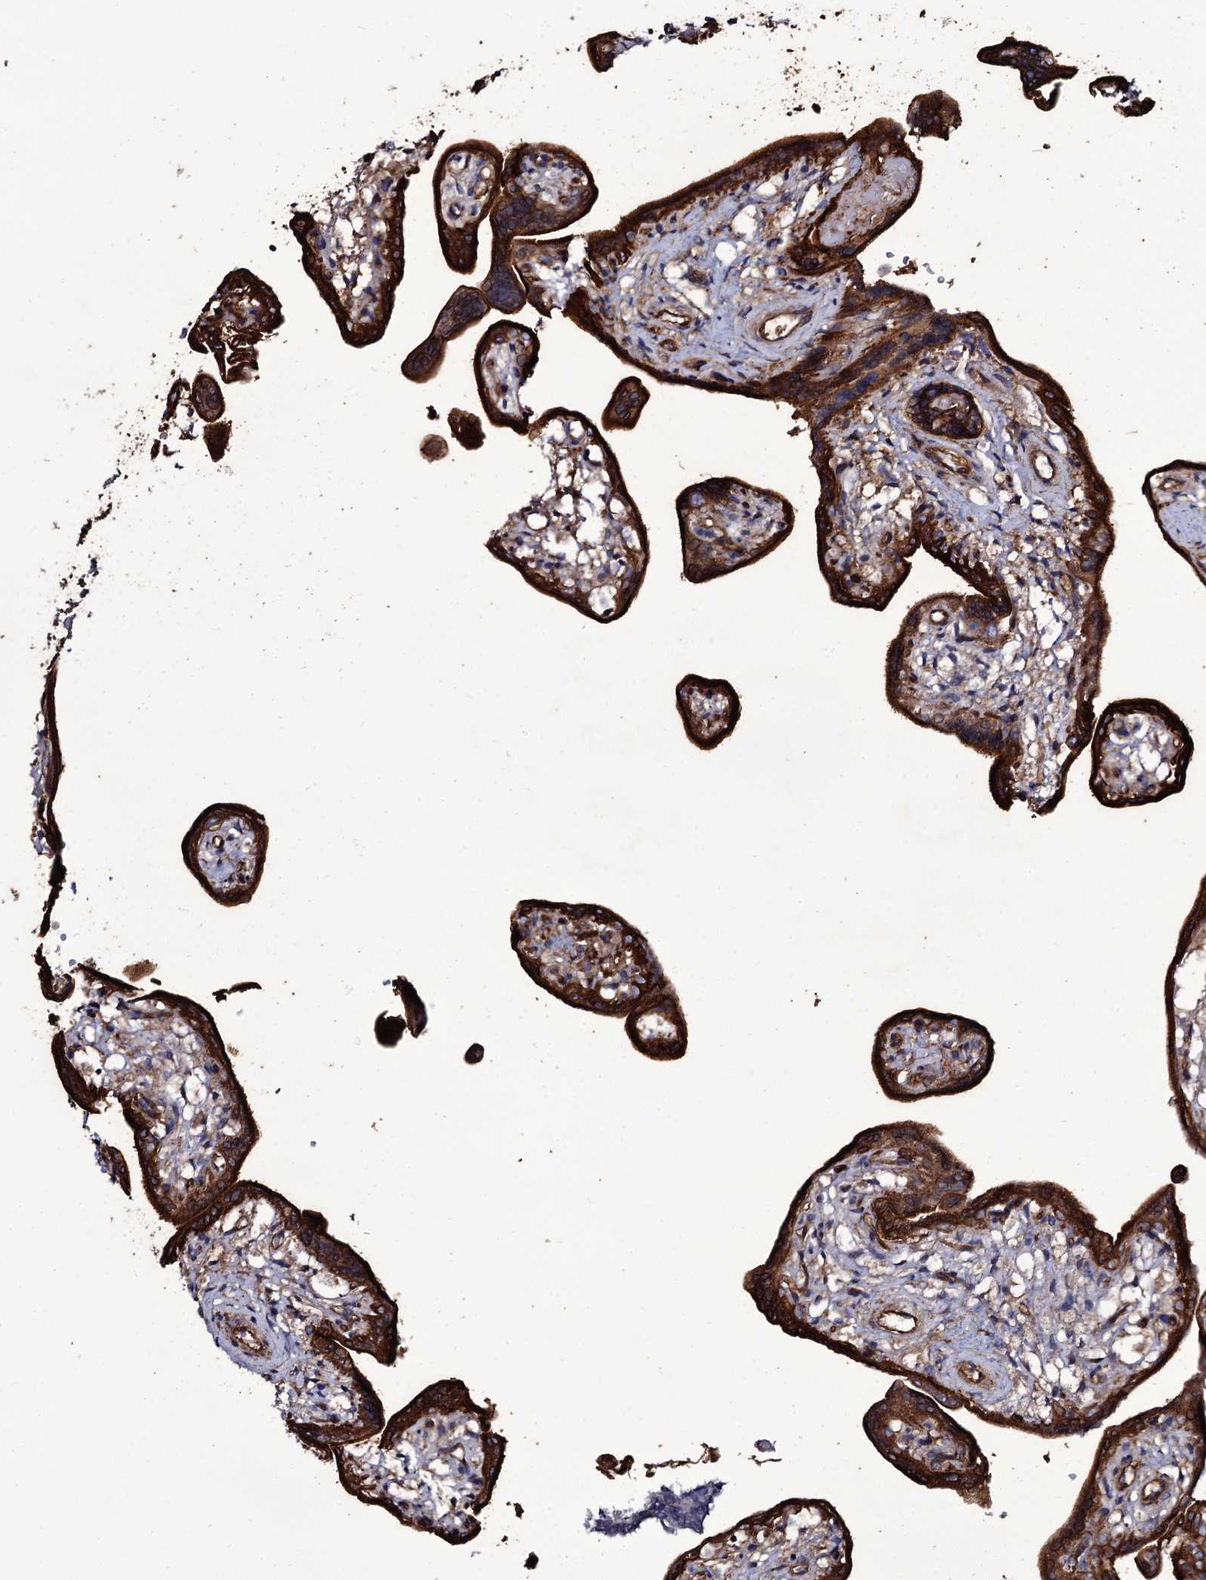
{"staining": {"intensity": "strong", "quantity": ">75%", "location": "cytoplasmic/membranous"}, "tissue": "placenta", "cell_type": "Trophoblastic cells", "image_type": "normal", "snomed": [{"axis": "morphology", "description": "Normal tissue, NOS"}, {"axis": "topography", "description": "Placenta"}], "caption": "Unremarkable placenta demonstrates strong cytoplasmic/membranous positivity in about >75% of trophoblastic cells.", "gene": "TTC23", "patient": {"sex": "female", "age": 37}}